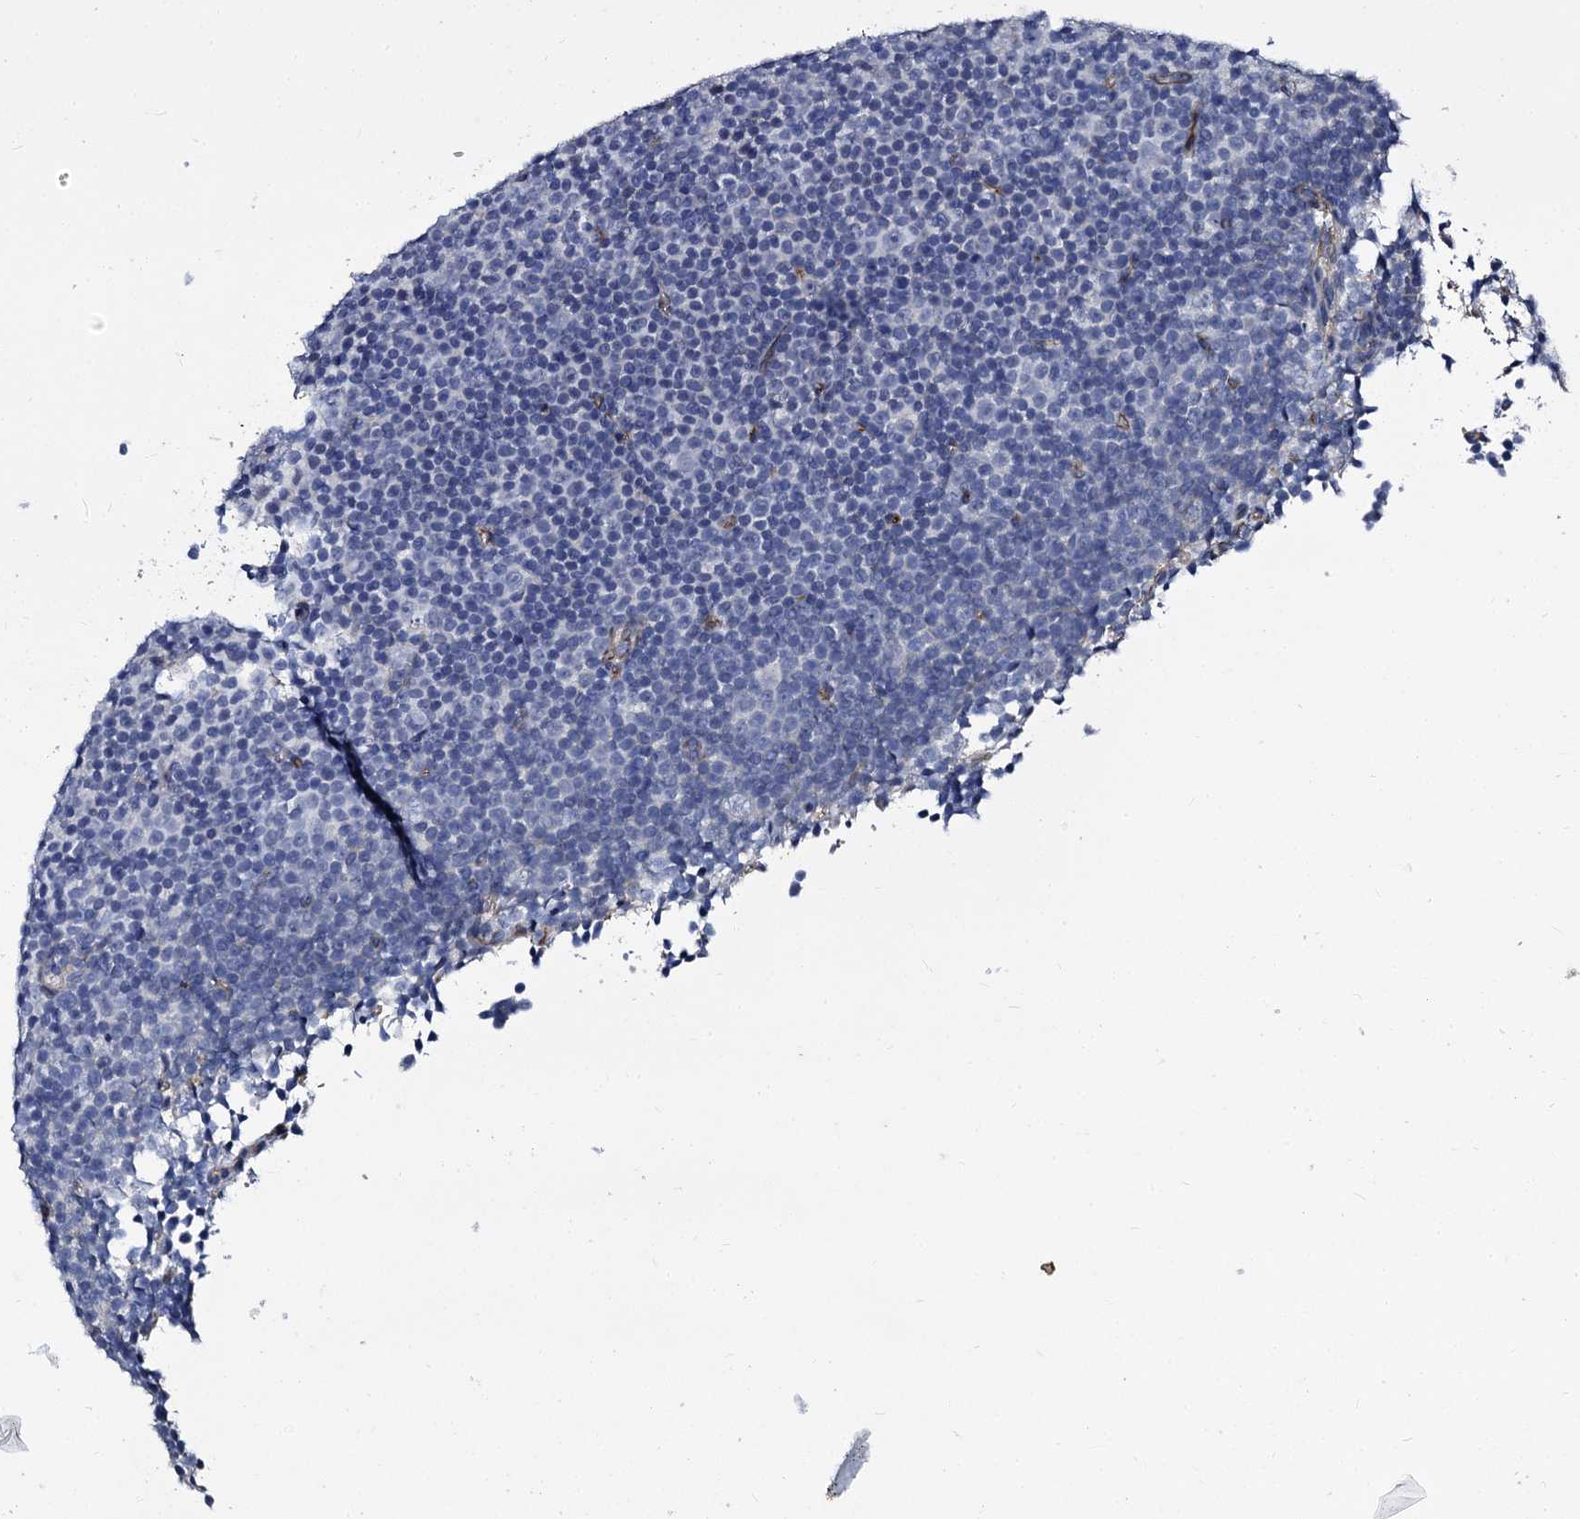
{"staining": {"intensity": "negative", "quantity": "none", "location": "none"}, "tissue": "lymphoma", "cell_type": "Tumor cells", "image_type": "cancer", "snomed": [{"axis": "morphology", "description": "Malignant lymphoma, non-Hodgkin's type, Low grade"}, {"axis": "topography", "description": "Lymph node"}], "caption": "DAB immunohistochemical staining of lymphoma shows no significant expression in tumor cells.", "gene": "CBFB", "patient": {"sex": "female", "age": 67}}